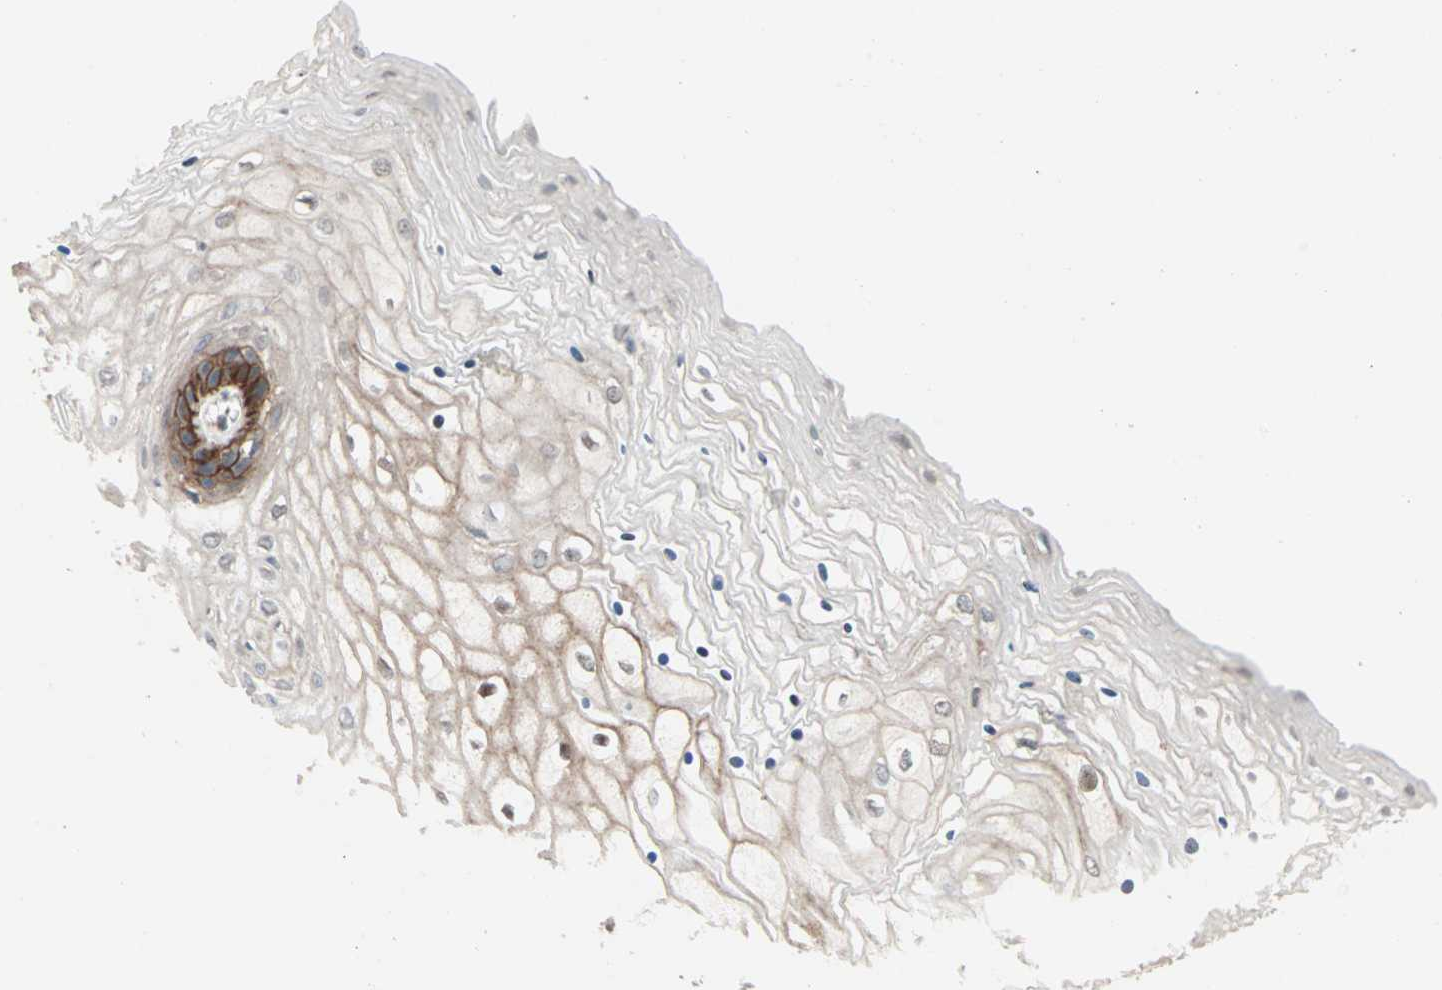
{"staining": {"intensity": "moderate", "quantity": "25%-75%", "location": "cytoplasmic/membranous"}, "tissue": "vagina", "cell_type": "Squamous epithelial cells", "image_type": "normal", "snomed": [{"axis": "morphology", "description": "Normal tissue, NOS"}, {"axis": "topography", "description": "Vagina"}], "caption": "Squamous epithelial cells demonstrate medium levels of moderate cytoplasmic/membranous positivity in approximately 25%-75% of cells in benign vagina. Using DAB (brown) and hematoxylin (blue) stains, captured at high magnification using brightfield microscopy.", "gene": "CAND2", "patient": {"sex": "female", "age": 34}}